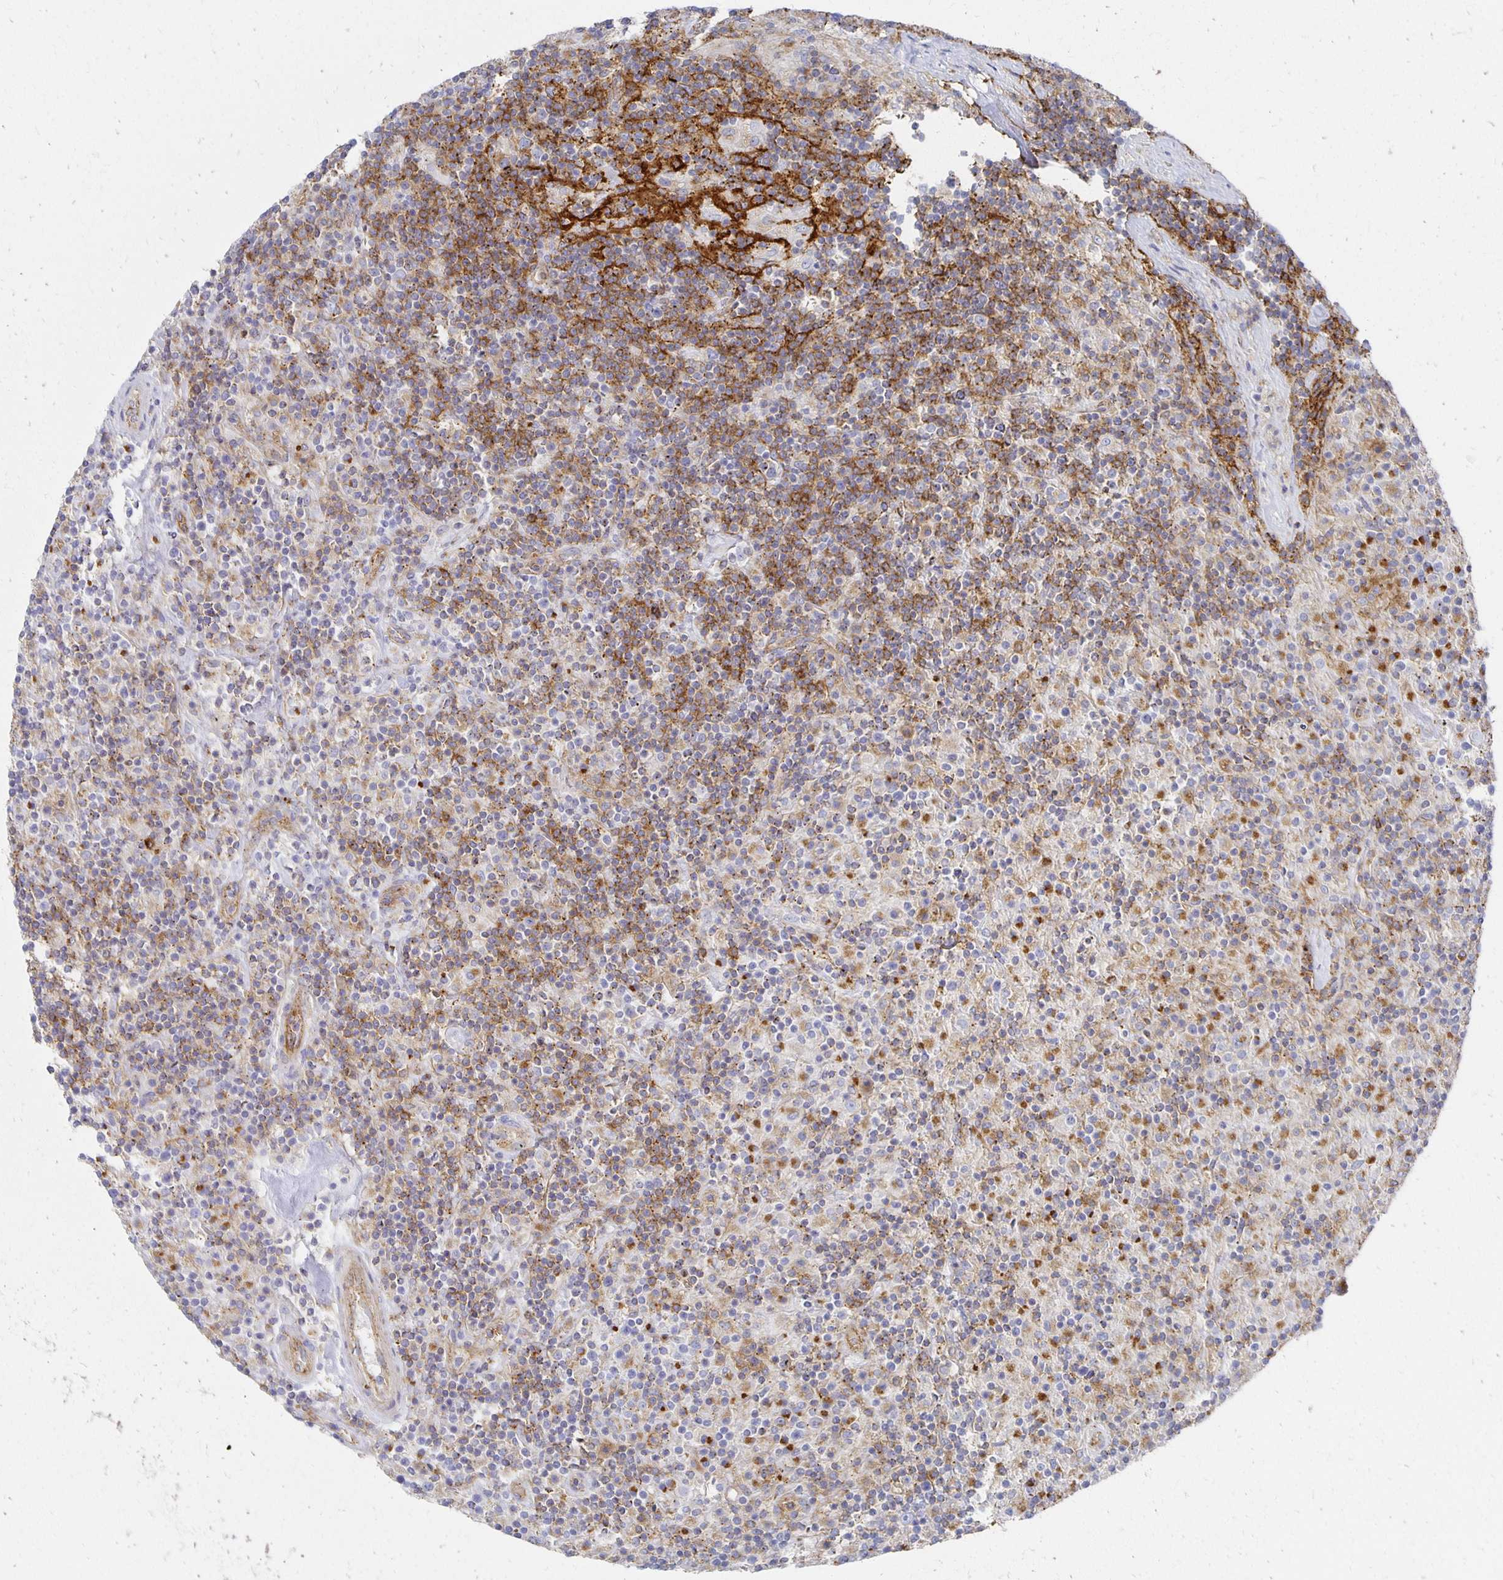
{"staining": {"intensity": "negative", "quantity": "none", "location": "none"}, "tissue": "lymphoma", "cell_type": "Tumor cells", "image_type": "cancer", "snomed": [{"axis": "morphology", "description": "Hodgkin's disease, NOS"}, {"axis": "topography", "description": "Lymph node"}], "caption": "This is a histopathology image of IHC staining of lymphoma, which shows no positivity in tumor cells. (DAB (3,3'-diaminobenzidine) immunohistochemistry, high magnification).", "gene": "TAAR1", "patient": {"sex": "male", "age": 70}}